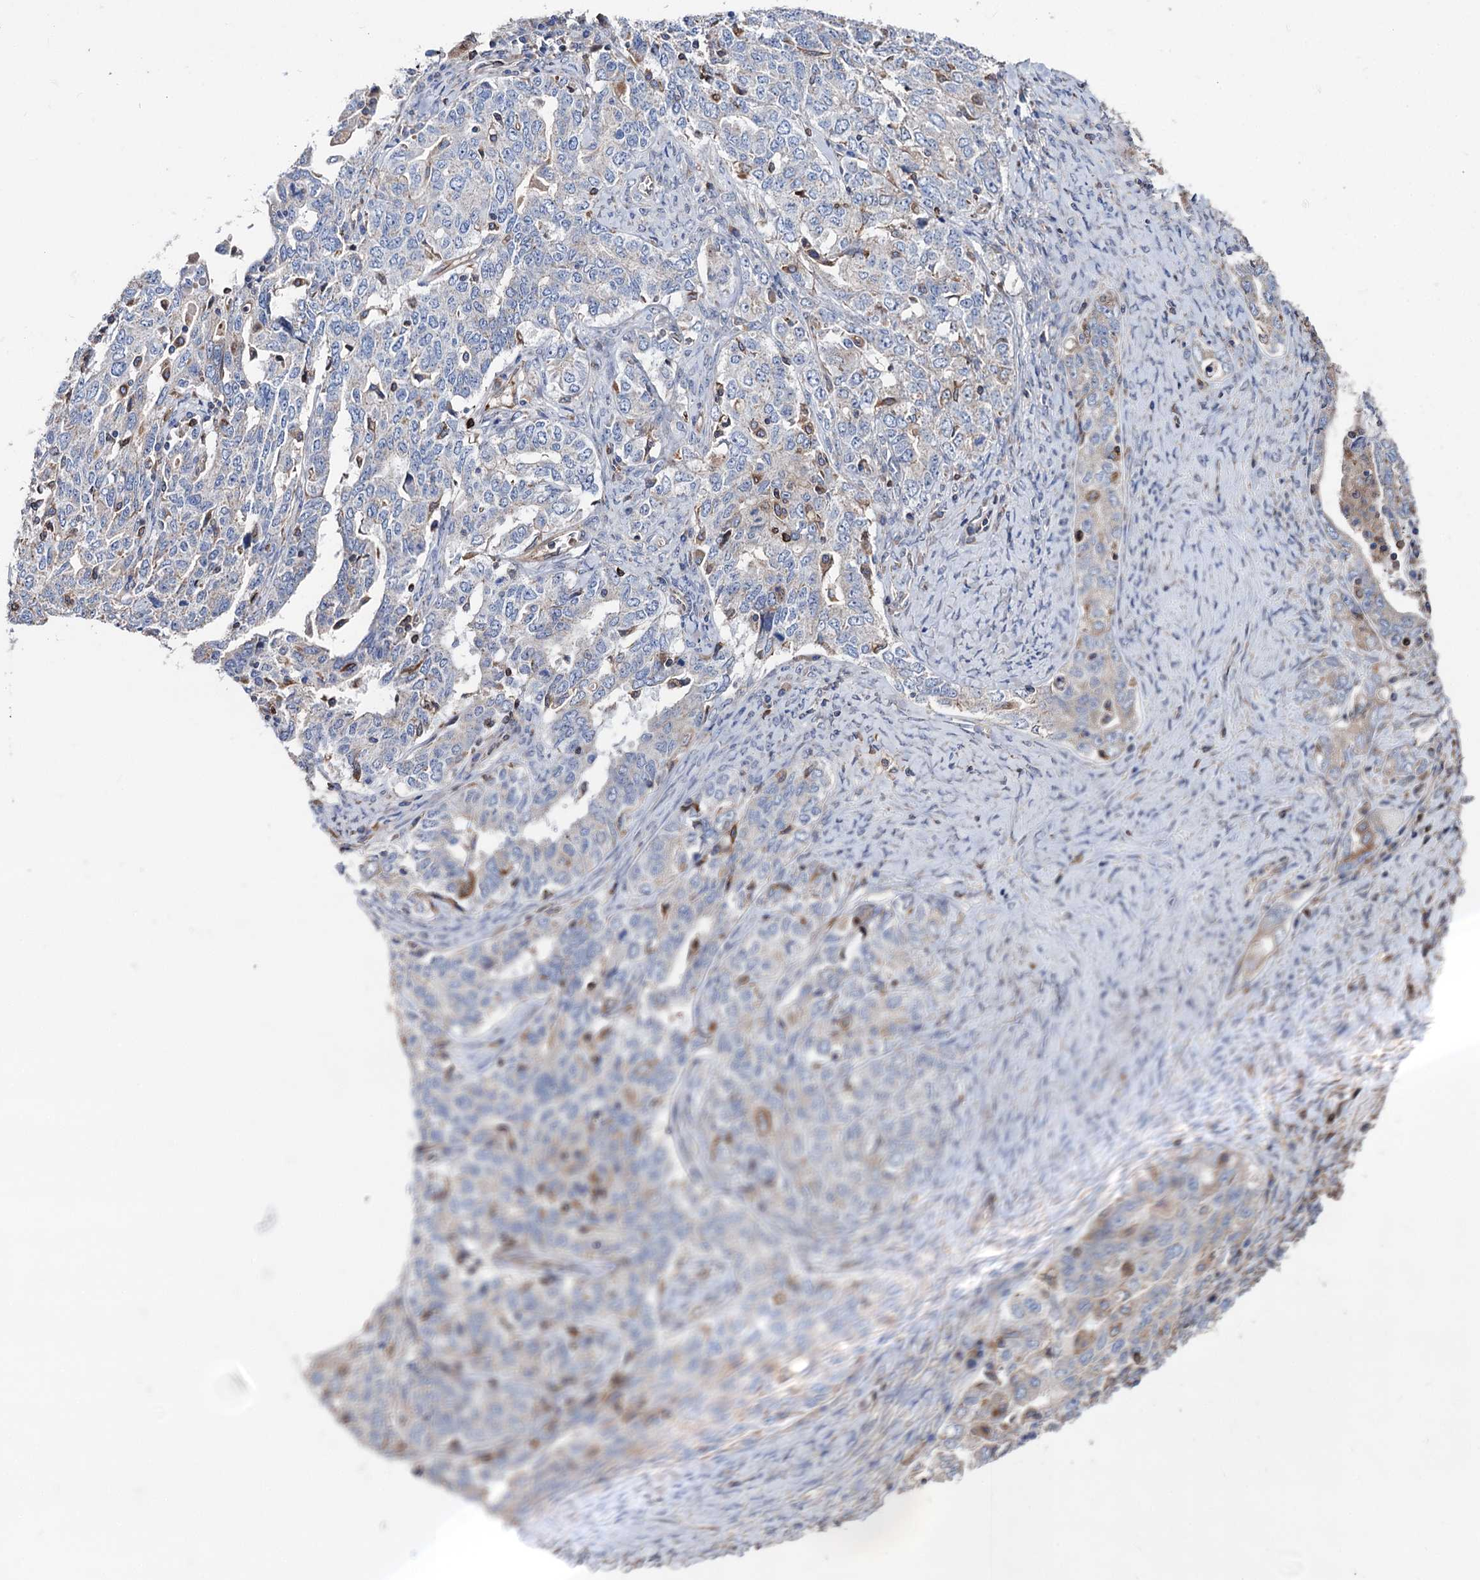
{"staining": {"intensity": "negative", "quantity": "none", "location": "none"}, "tissue": "ovarian cancer", "cell_type": "Tumor cells", "image_type": "cancer", "snomed": [{"axis": "morphology", "description": "Carcinoma, endometroid"}, {"axis": "topography", "description": "Ovary"}], "caption": "Image shows no protein positivity in tumor cells of ovarian cancer (endometroid carcinoma) tissue.", "gene": "STING1", "patient": {"sex": "female", "age": 62}}